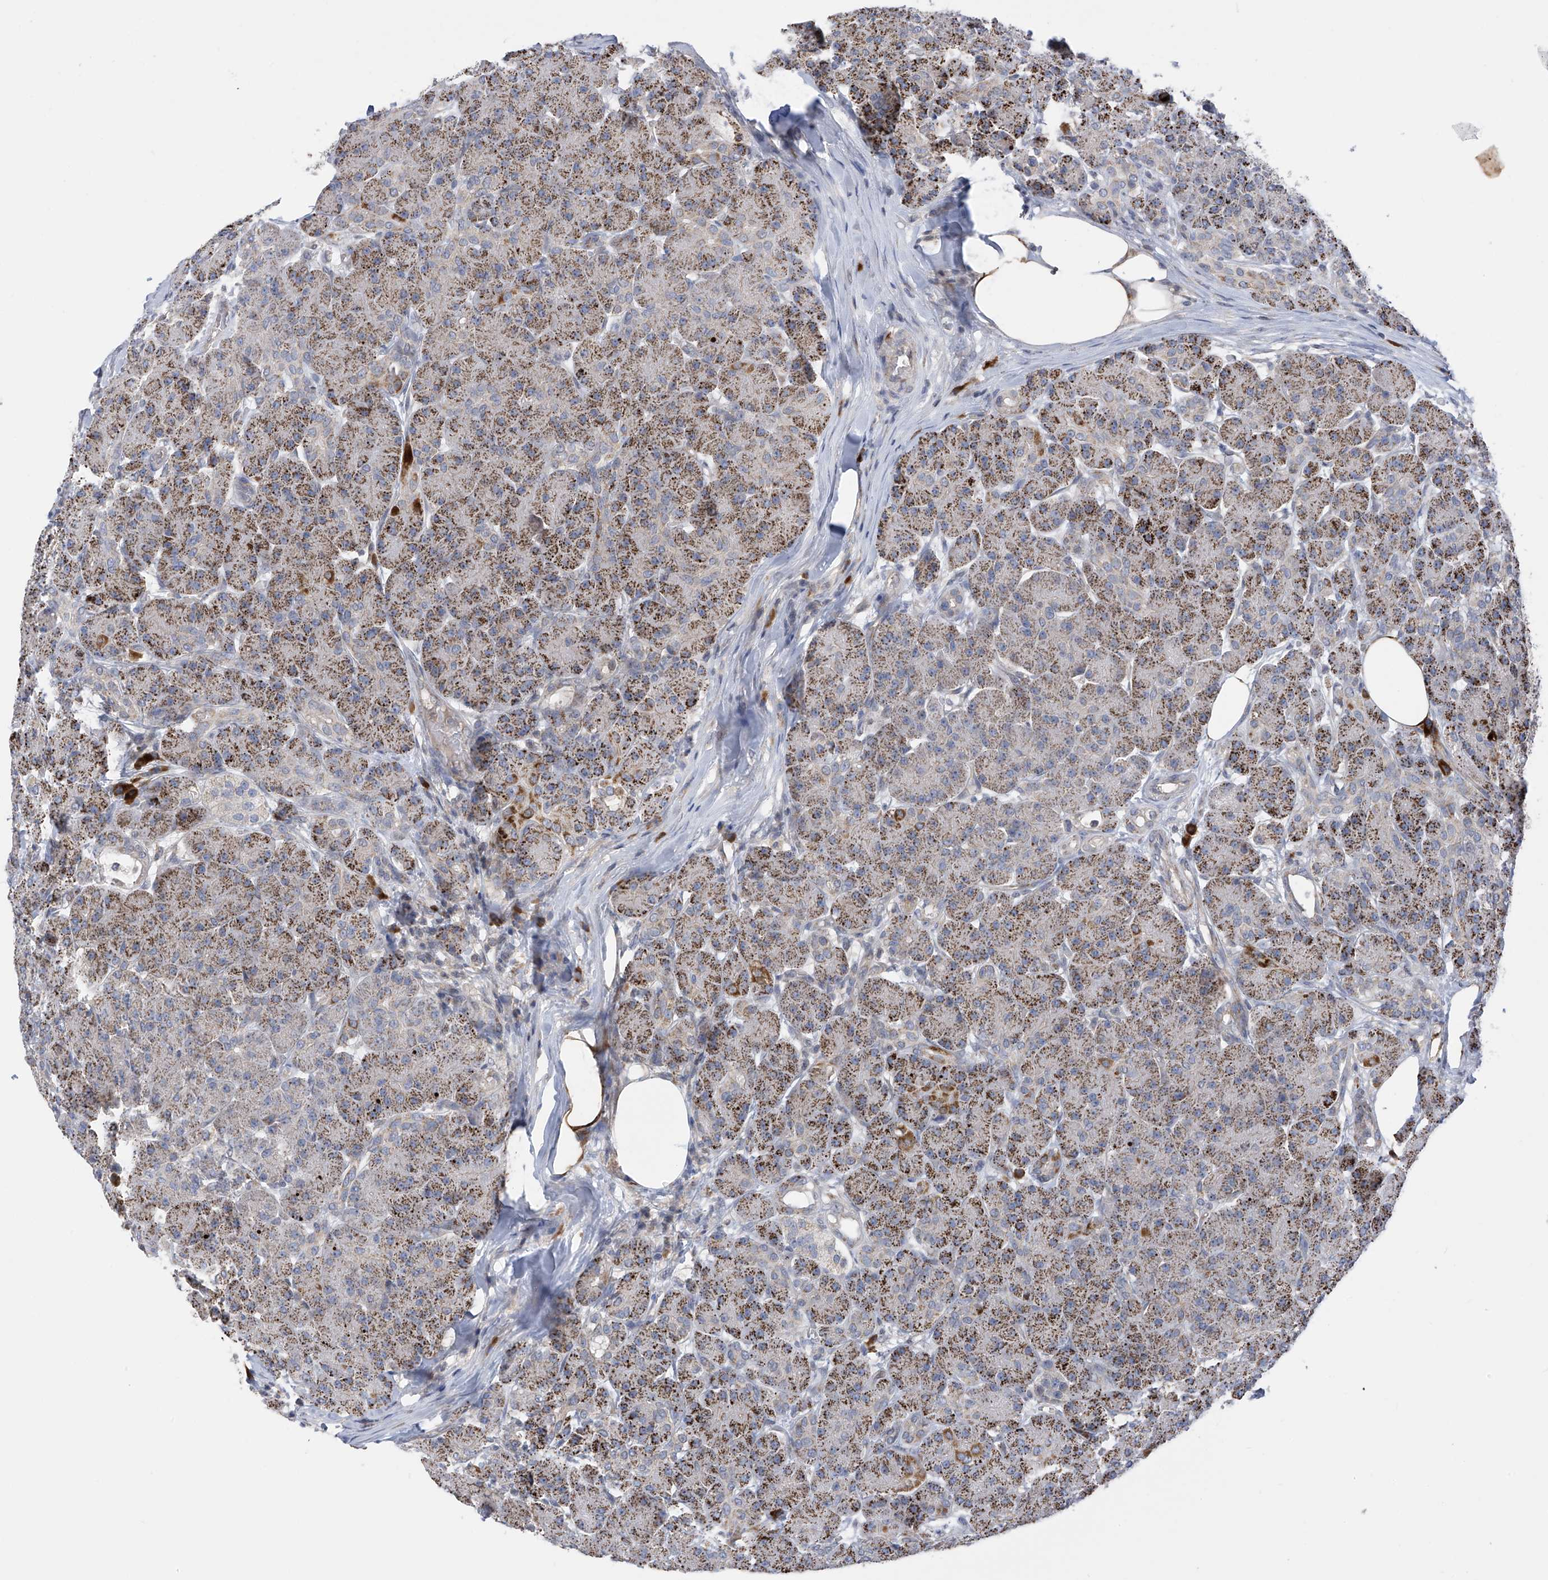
{"staining": {"intensity": "strong", "quantity": "25%-75%", "location": "cytoplasmic/membranous"}, "tissue": "pancreas", "cell_type": "Exocrine glandular cells", "image_type": "normal", "snomed": [{"axis": "morphology", "description": "Normal tissue, NOS"}, {"axis": "topography", "description": "Pancreas"}], "caption": "A high-resolution micrograph shows immunohistochemistry staining of normal pancreas, which reveals strong cytoplasmic/membranous positivity in approximately 25%-75% of exocrine glandular cells.", "gene": "SLCO4A1", "patient": {"sex": "male", "age": 63}}